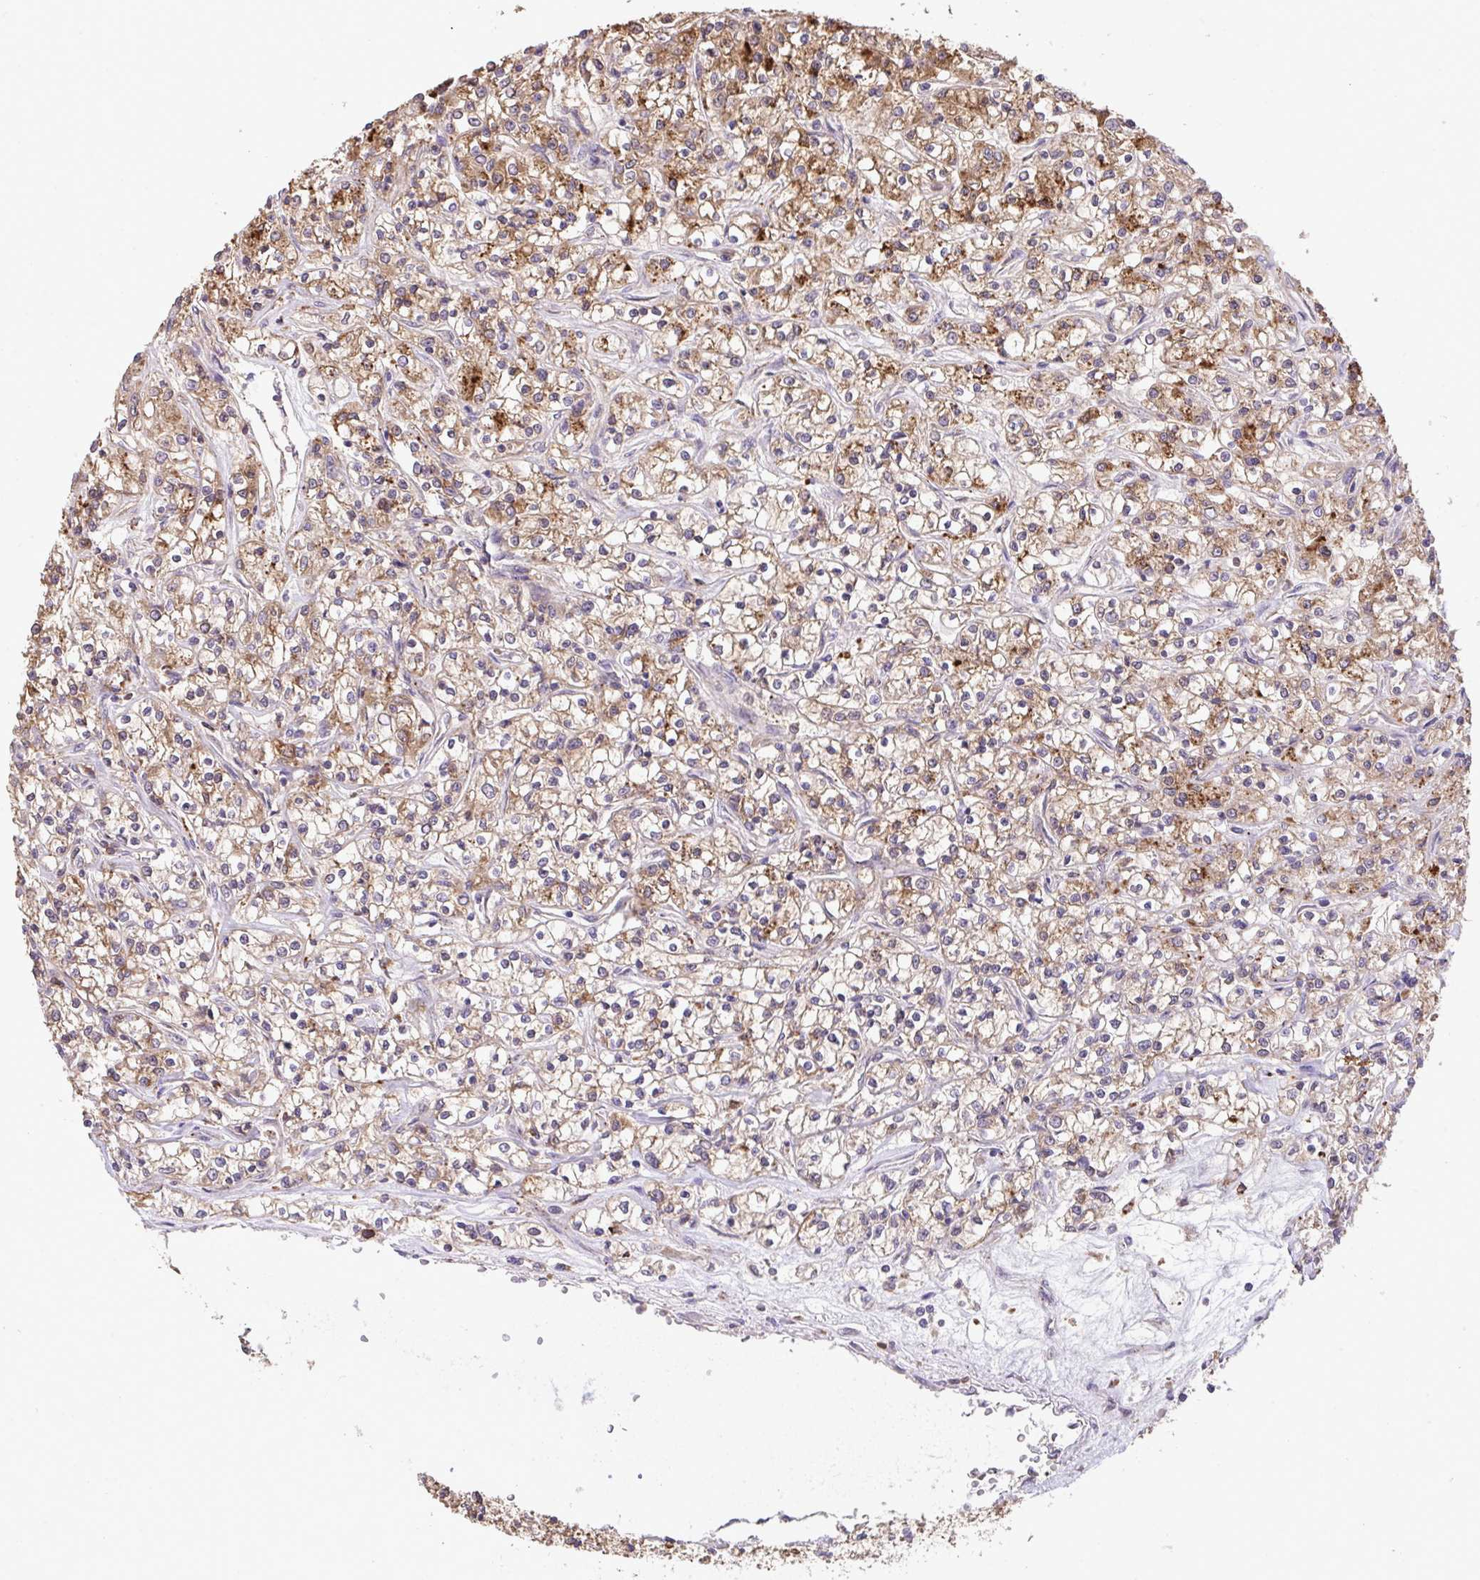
{"staining": {"intensity": "moderate", "quantity": "25%-75%", "location": "cytoplasmic/membranous"}, "tissue": "renal cancer", "cell_type": "Tumor cells", "image_type": "cancer", "snomed": [{"axis": "morphology", "description": "Adenocarcinoma, NOS"}, {"axis": "topography", "description": "Kidney"}], "caption": "There is medium levels of moderate cytoplasmic/membranous staining in tumor cells of renal cancer, as demonstrated by immunohistochemical staining (brown color).", "gene": "C12orf57", "patient": {"sex": "female", "age": 59}}